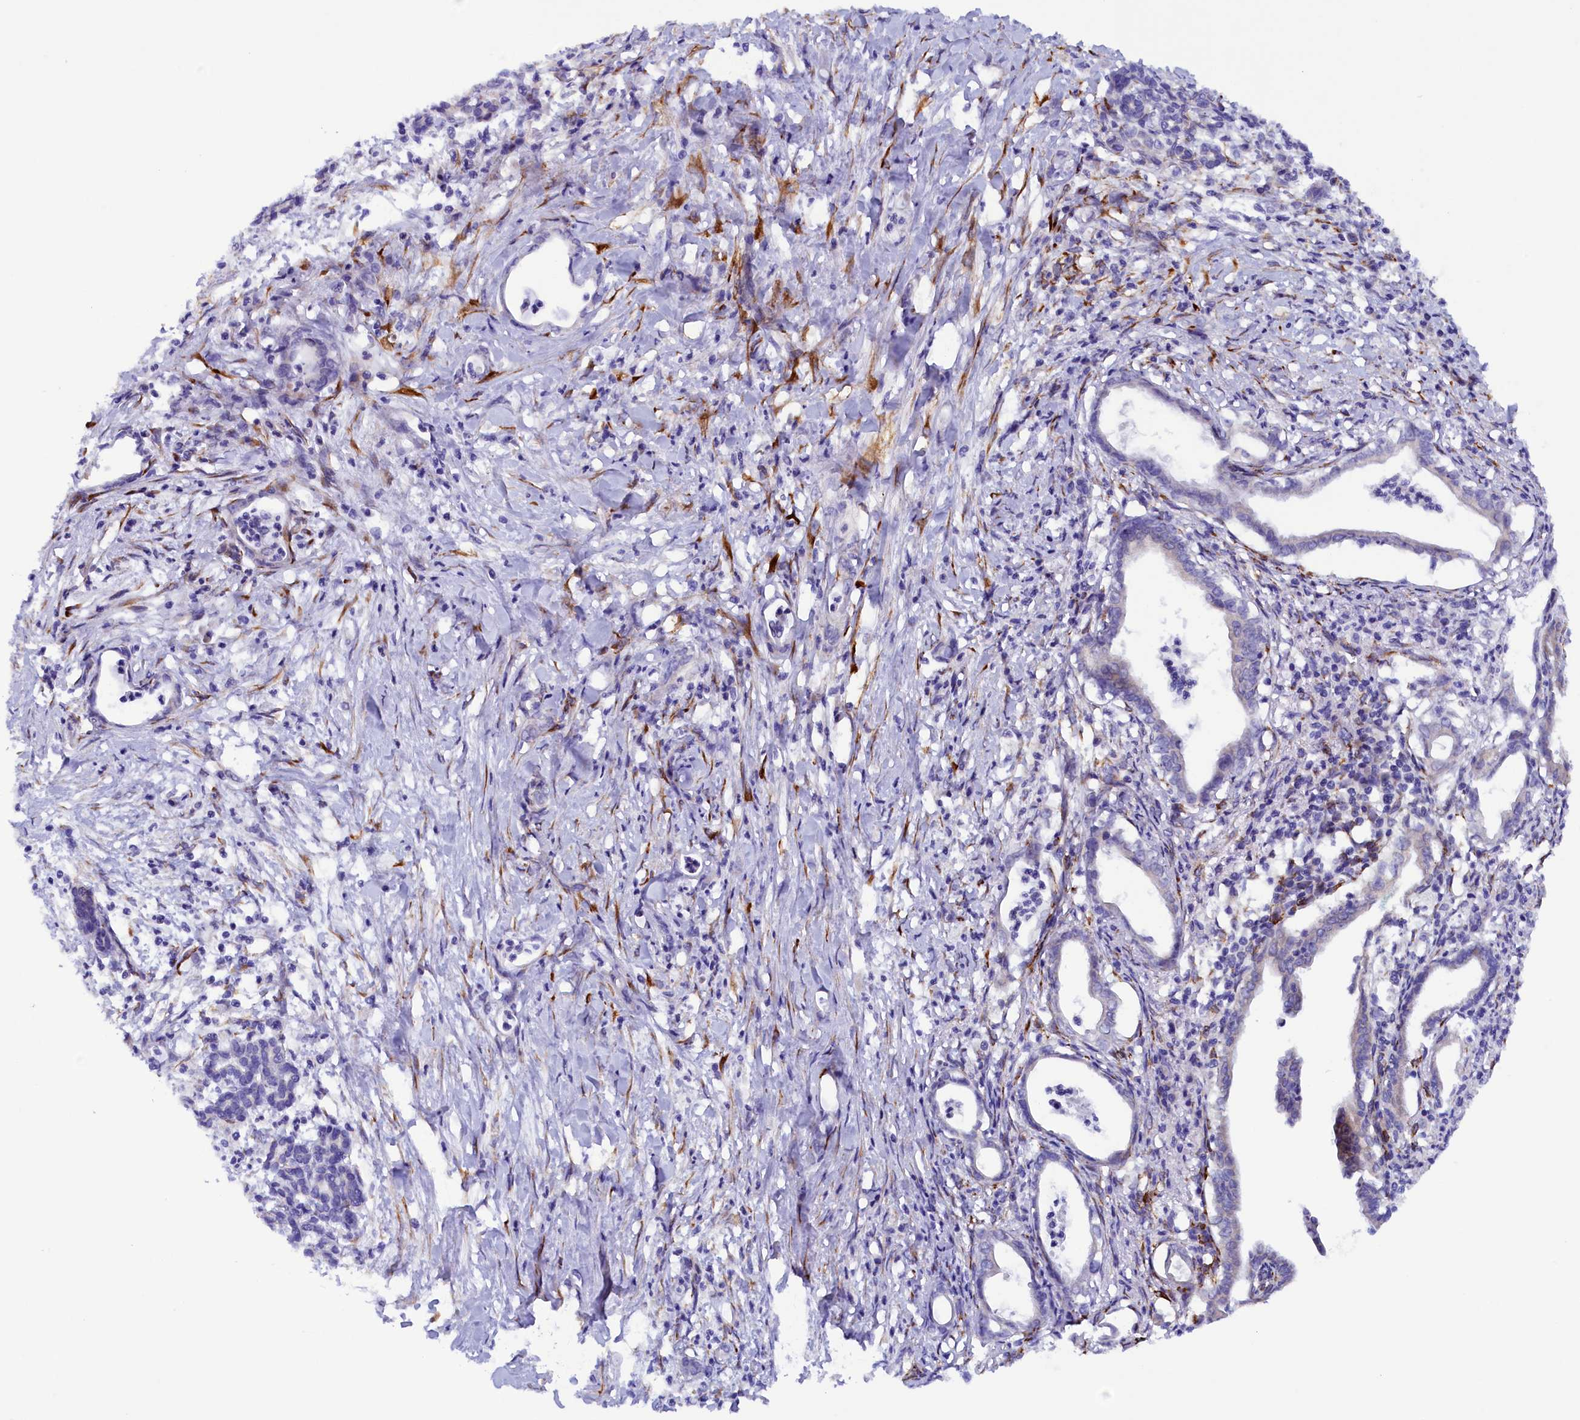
{"staining": {"intensity": "negative", "quantity": "none", "location": "none"}, "tissue": "pancreatic cancer", "cell_type": "Tumor cells", "image_type": "cancer", "snomed": [{"axis": "morphology", "description": "Adenocarcinoma, NOS"}, {"axis": "topography", "description": "Pancreas"}], "caption": "Immunohistochemical staining of human pancreatic cancer shows no significant staining in tumor cells.", "gene": "ARRDC4", "patient": {"sex": "female", "age": 55}}